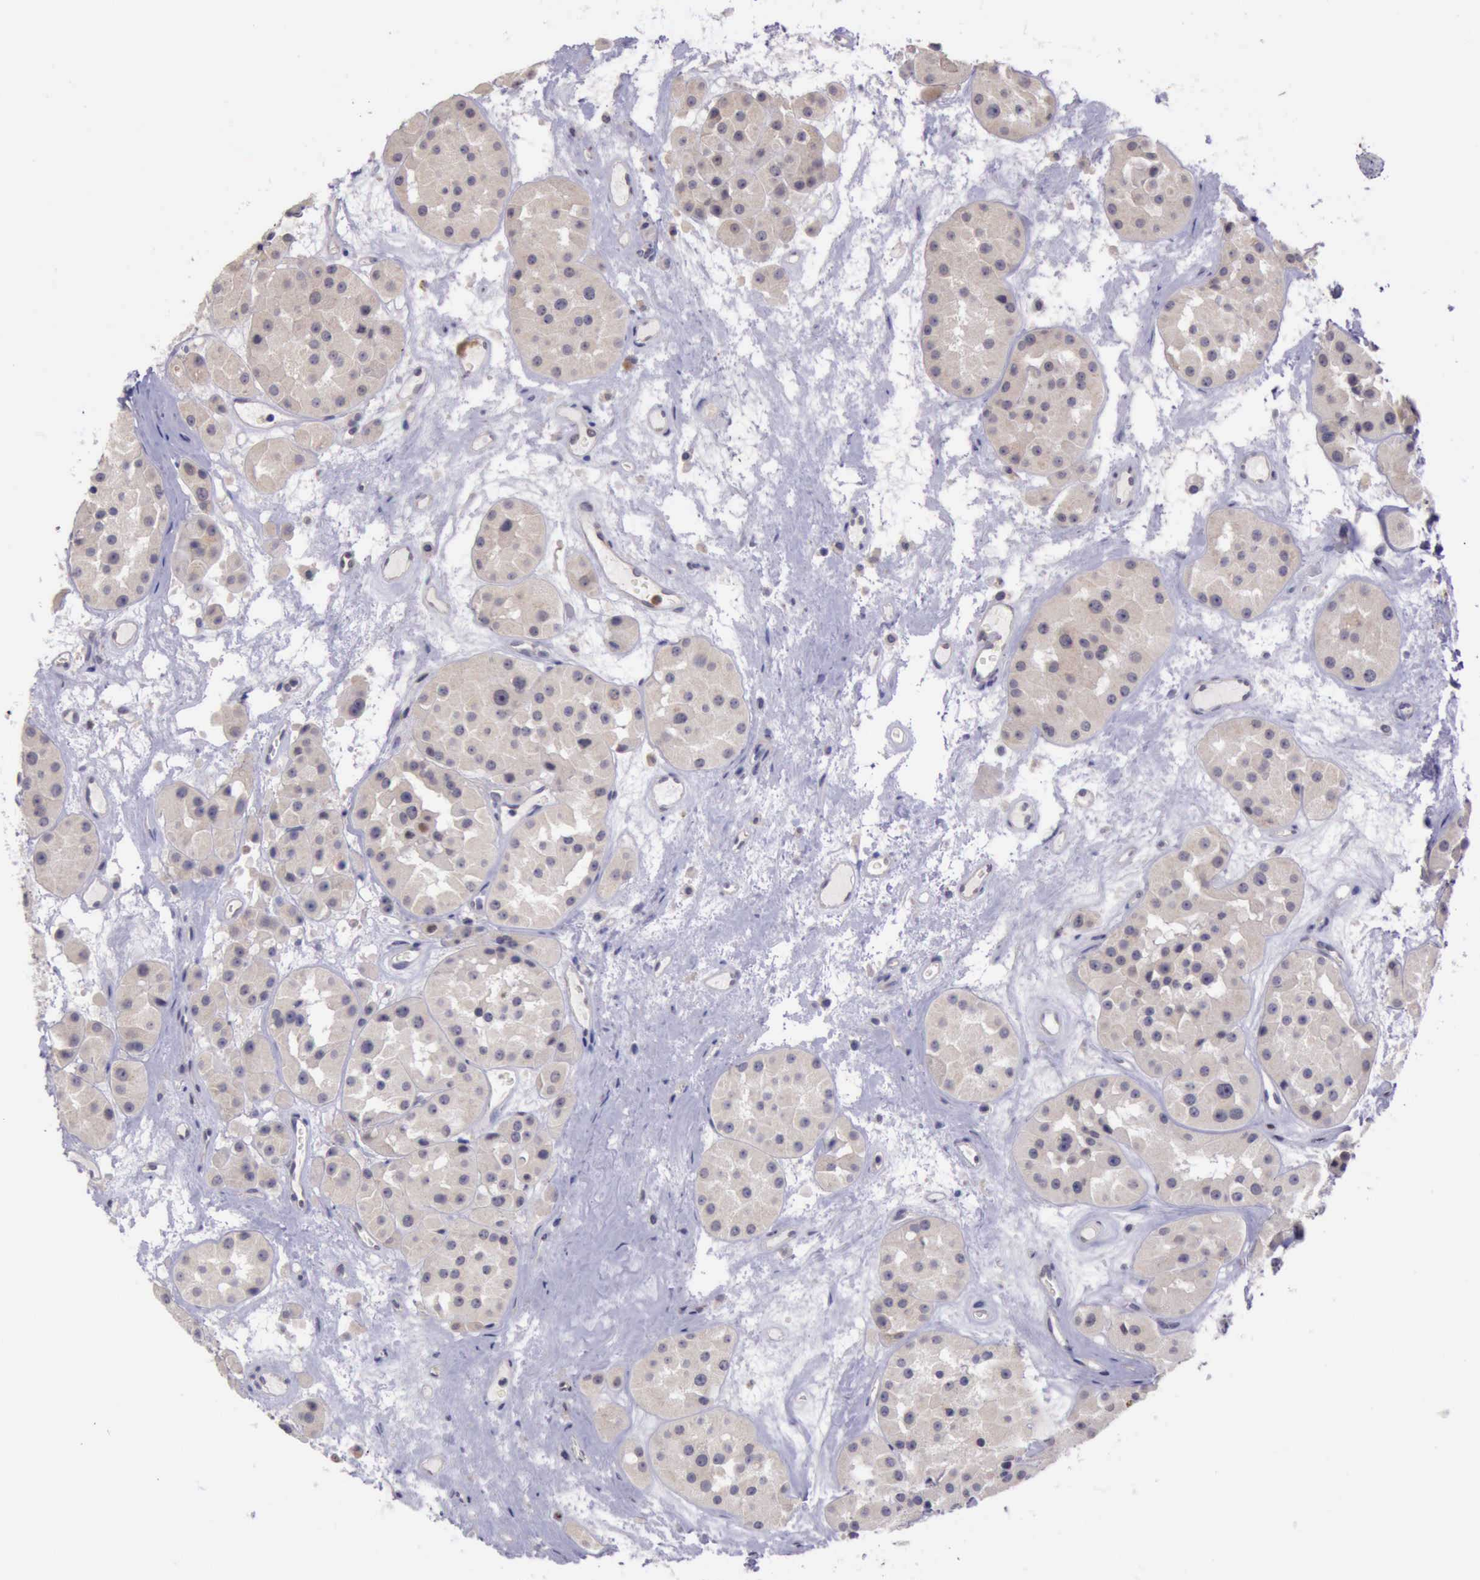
{"staining": {"intensity": "weak", "quantity": ">75%", "location": "cytoplasmic/membranous"}, "tissue": "renal cancer", "cell_type": "Tumor cells", "image_type": "cancer", "snomed": [{"axis": "morphology", "description": "Adenocarcinoma, uncertain malignant potential"}, {"axis": "topography", "description": "Kidney"}], "caption": "A brown stain highlights weak cytoplasmic/membranous staining of a protein in human renal adenocarcinoma,  uncertain malignant potential tumor cells. (DAB IHC, brown staining for protein, blue staining for nuclei).", "gene": "PLEK2", "patient": {"sex": "male", "age": 63}}